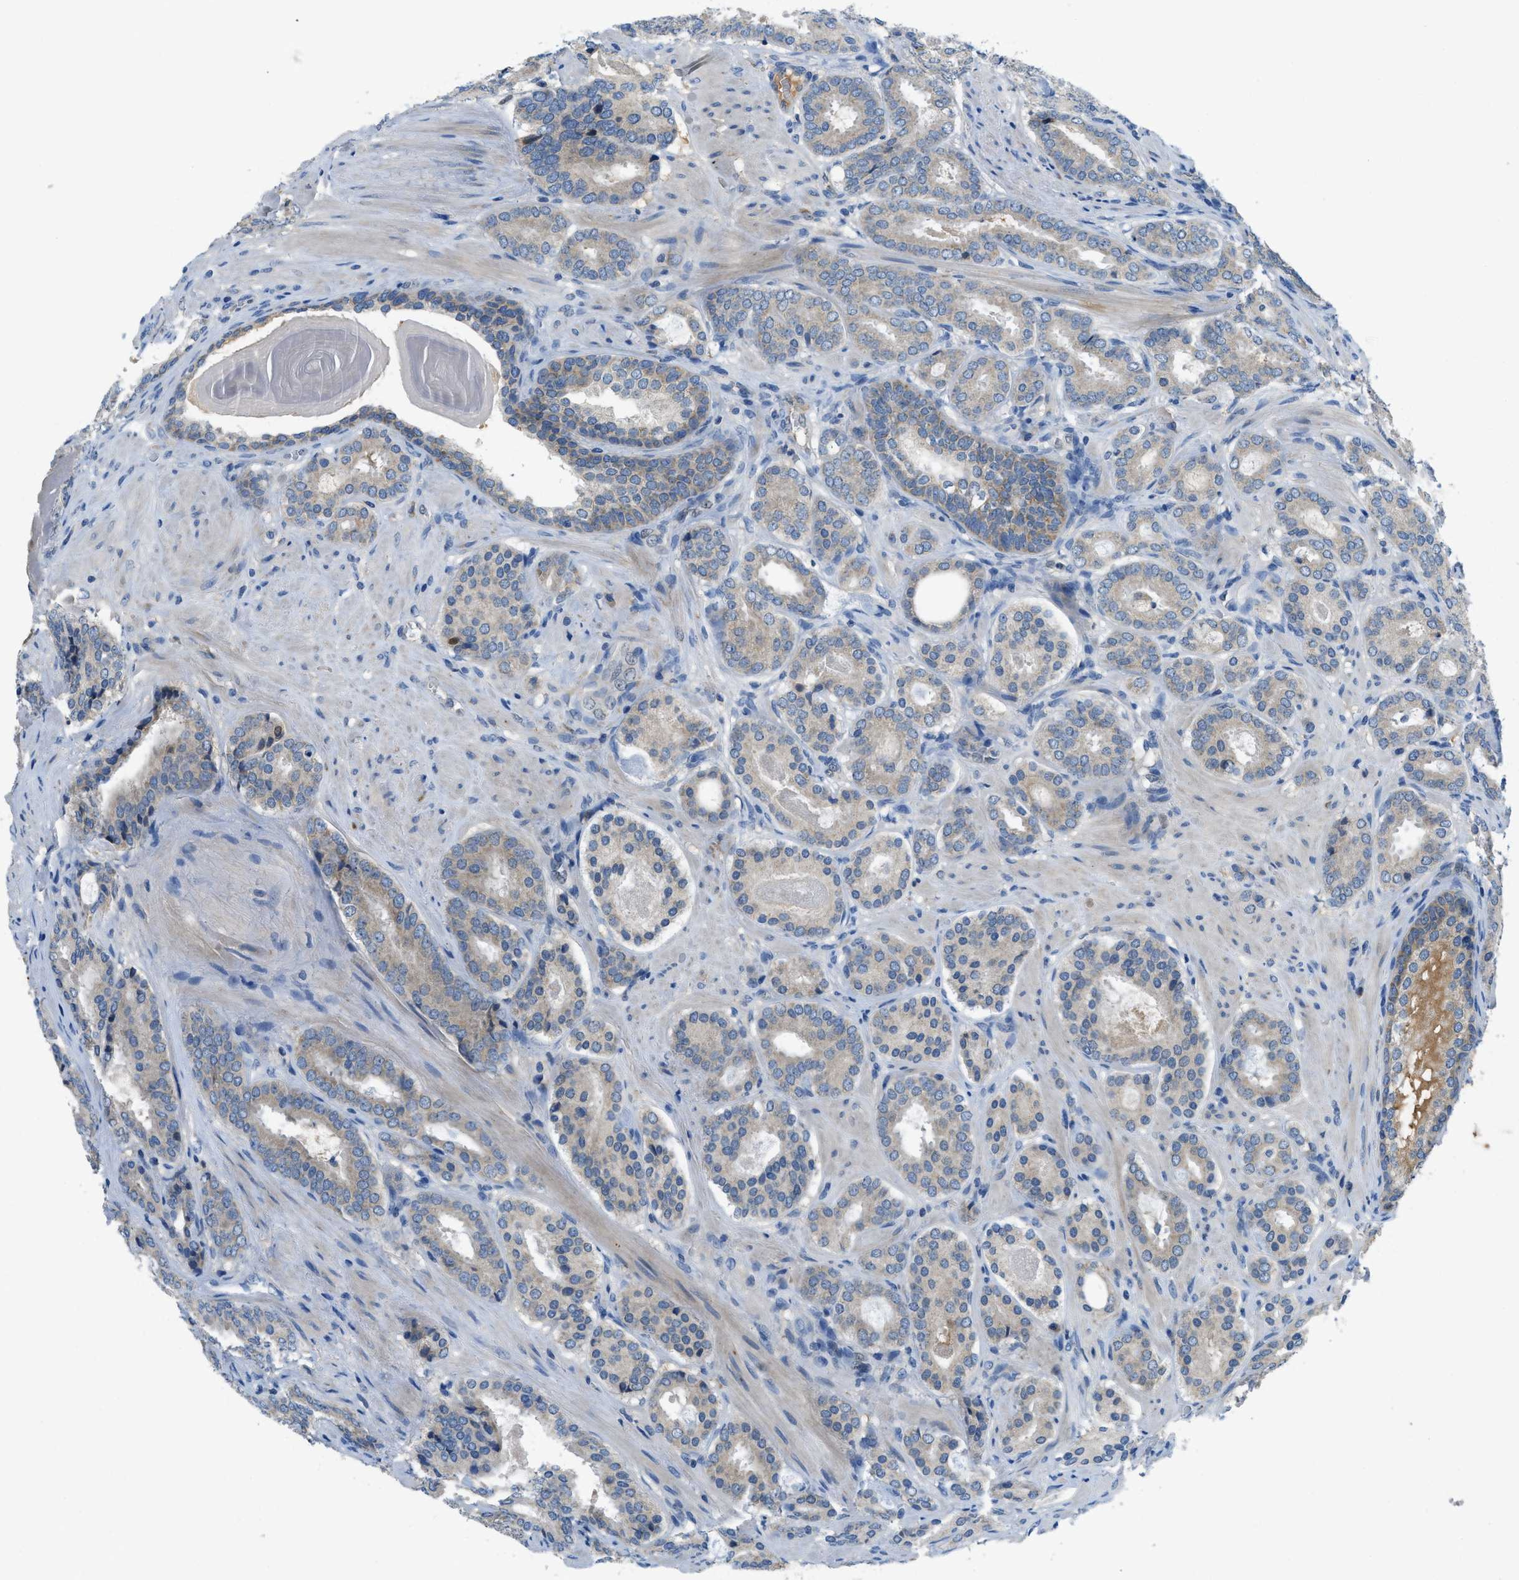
{"staining": {"intensity": "weak", "quantity": "<25%", "location": "cytoplasmic/membranous"}, "tissue": "prostate cancer", "cell_type": "Tumor cells", "image_type": "cancer", "snomed": [{"axis": "morphology", "description": "Adenocarcinoma, Low grade"}, {"axis": "topography", "description": "Prostate"}], "caption": "The histopathology image reveals no significant staining in tumor cells of low-grade adenocarcinoma (prostate). The staining is performed using DAB brown chromogen with nuclei counter-stained in using hematoxylin.", "gene": "PNKD", "patient": {"sex": "male", "age": 69}}